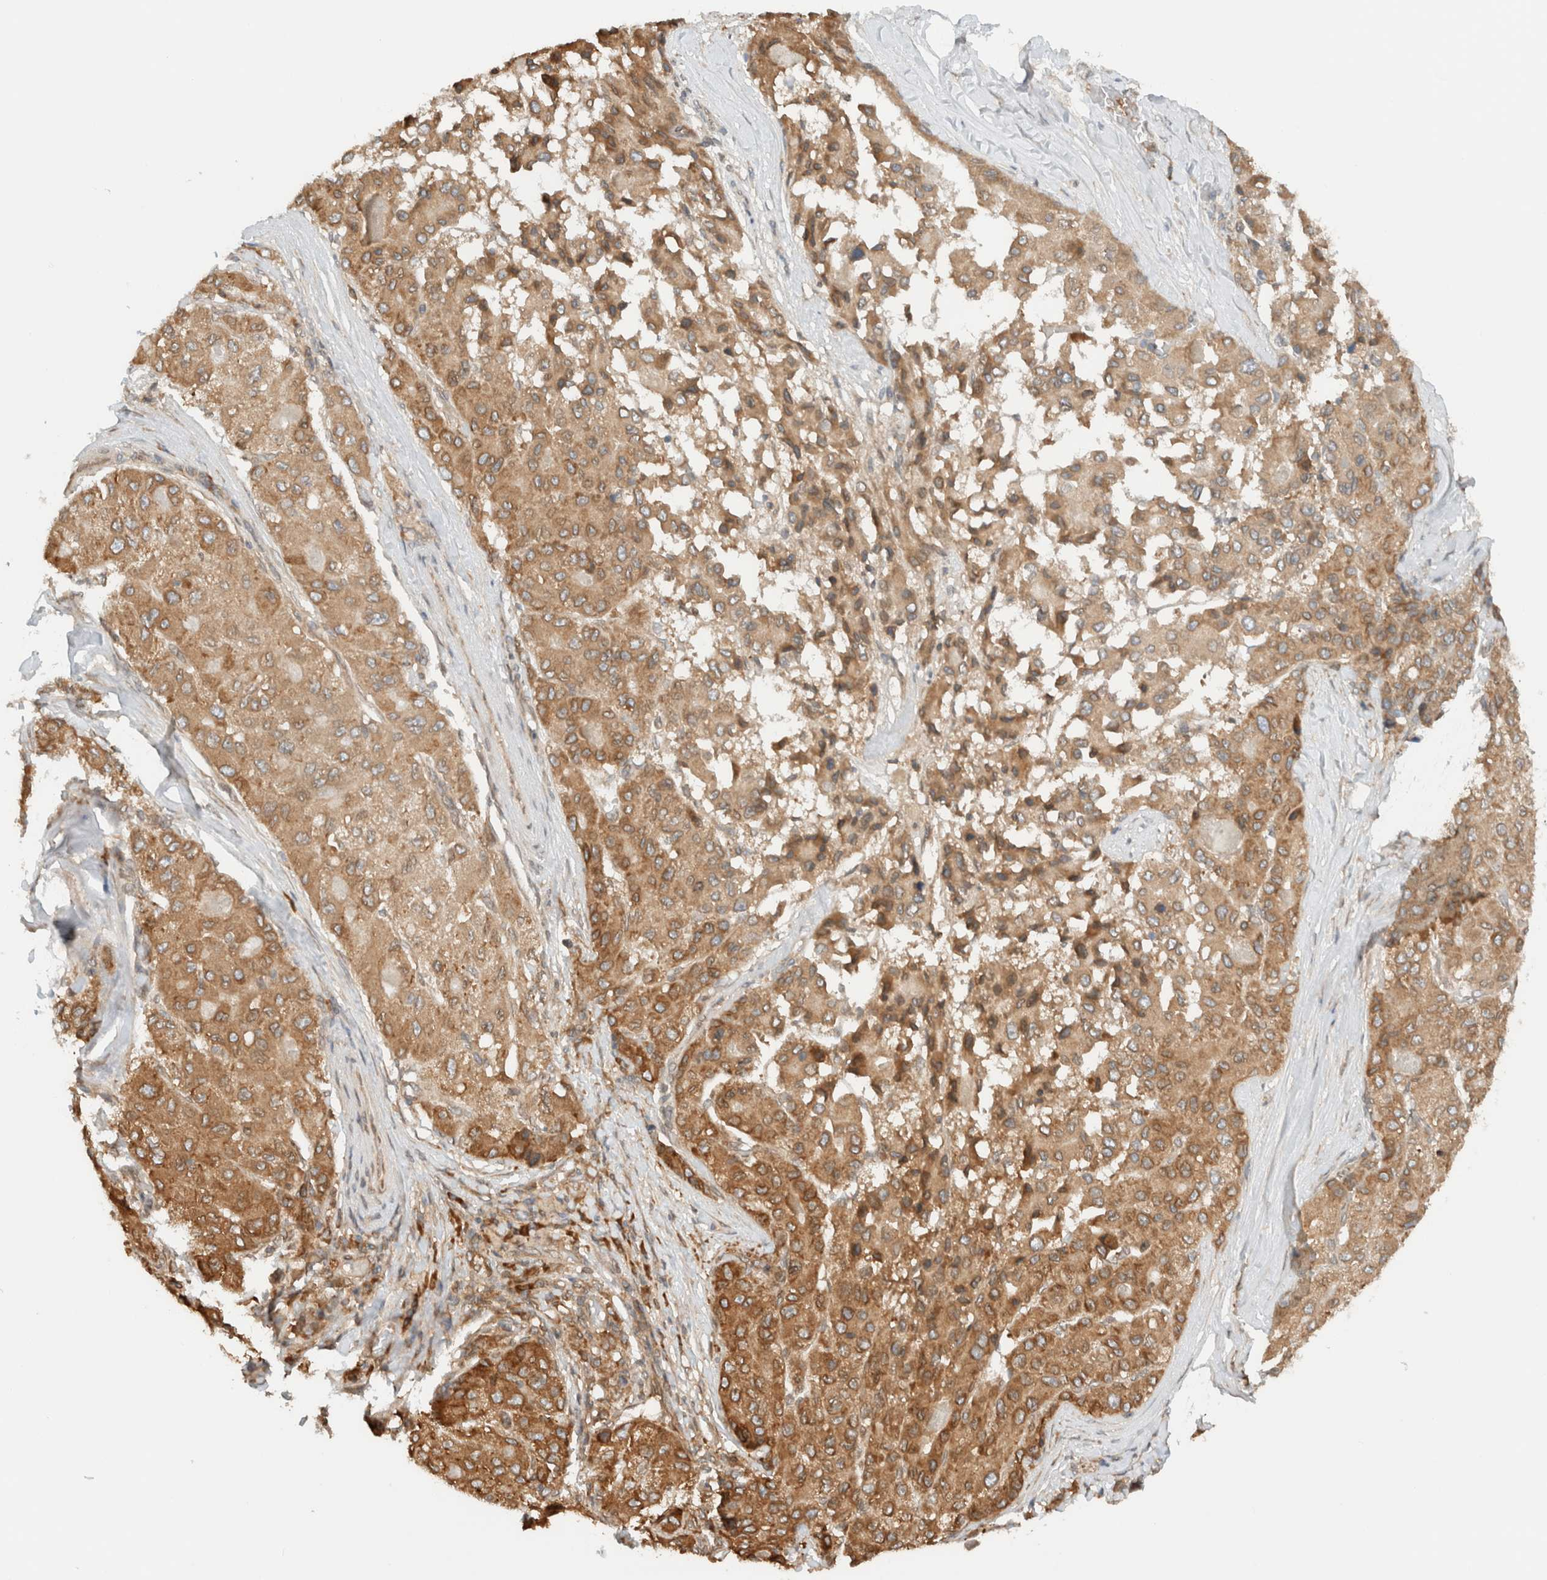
{"staining": {"intensity": "moderate", "quantity": ">75%", "location": "cytoplasmic/membranous"}, "tissue": "liver cancer", "cell_type": "Tumor cells", "image_type": "cancer", "snomed": [{"axis": "morphology", "description": "Carcinoma, Hepatocellular, NOS"}, {"axis": "topography", "description": "Liver"}], "caption": "A brown stain highlights moderate cytoplasmic/membranous expression of a protein in liver cancer (hepatocellular carcinoma) tumor cells. (Stains: DAB (3,3'-diaminobenzidine) in brown, nuclei in blue, Microscopy: brightfield microscopy at high magnification).", "gene": "ARFGEF2", "patient": {"sex": "male", "age": 80}}